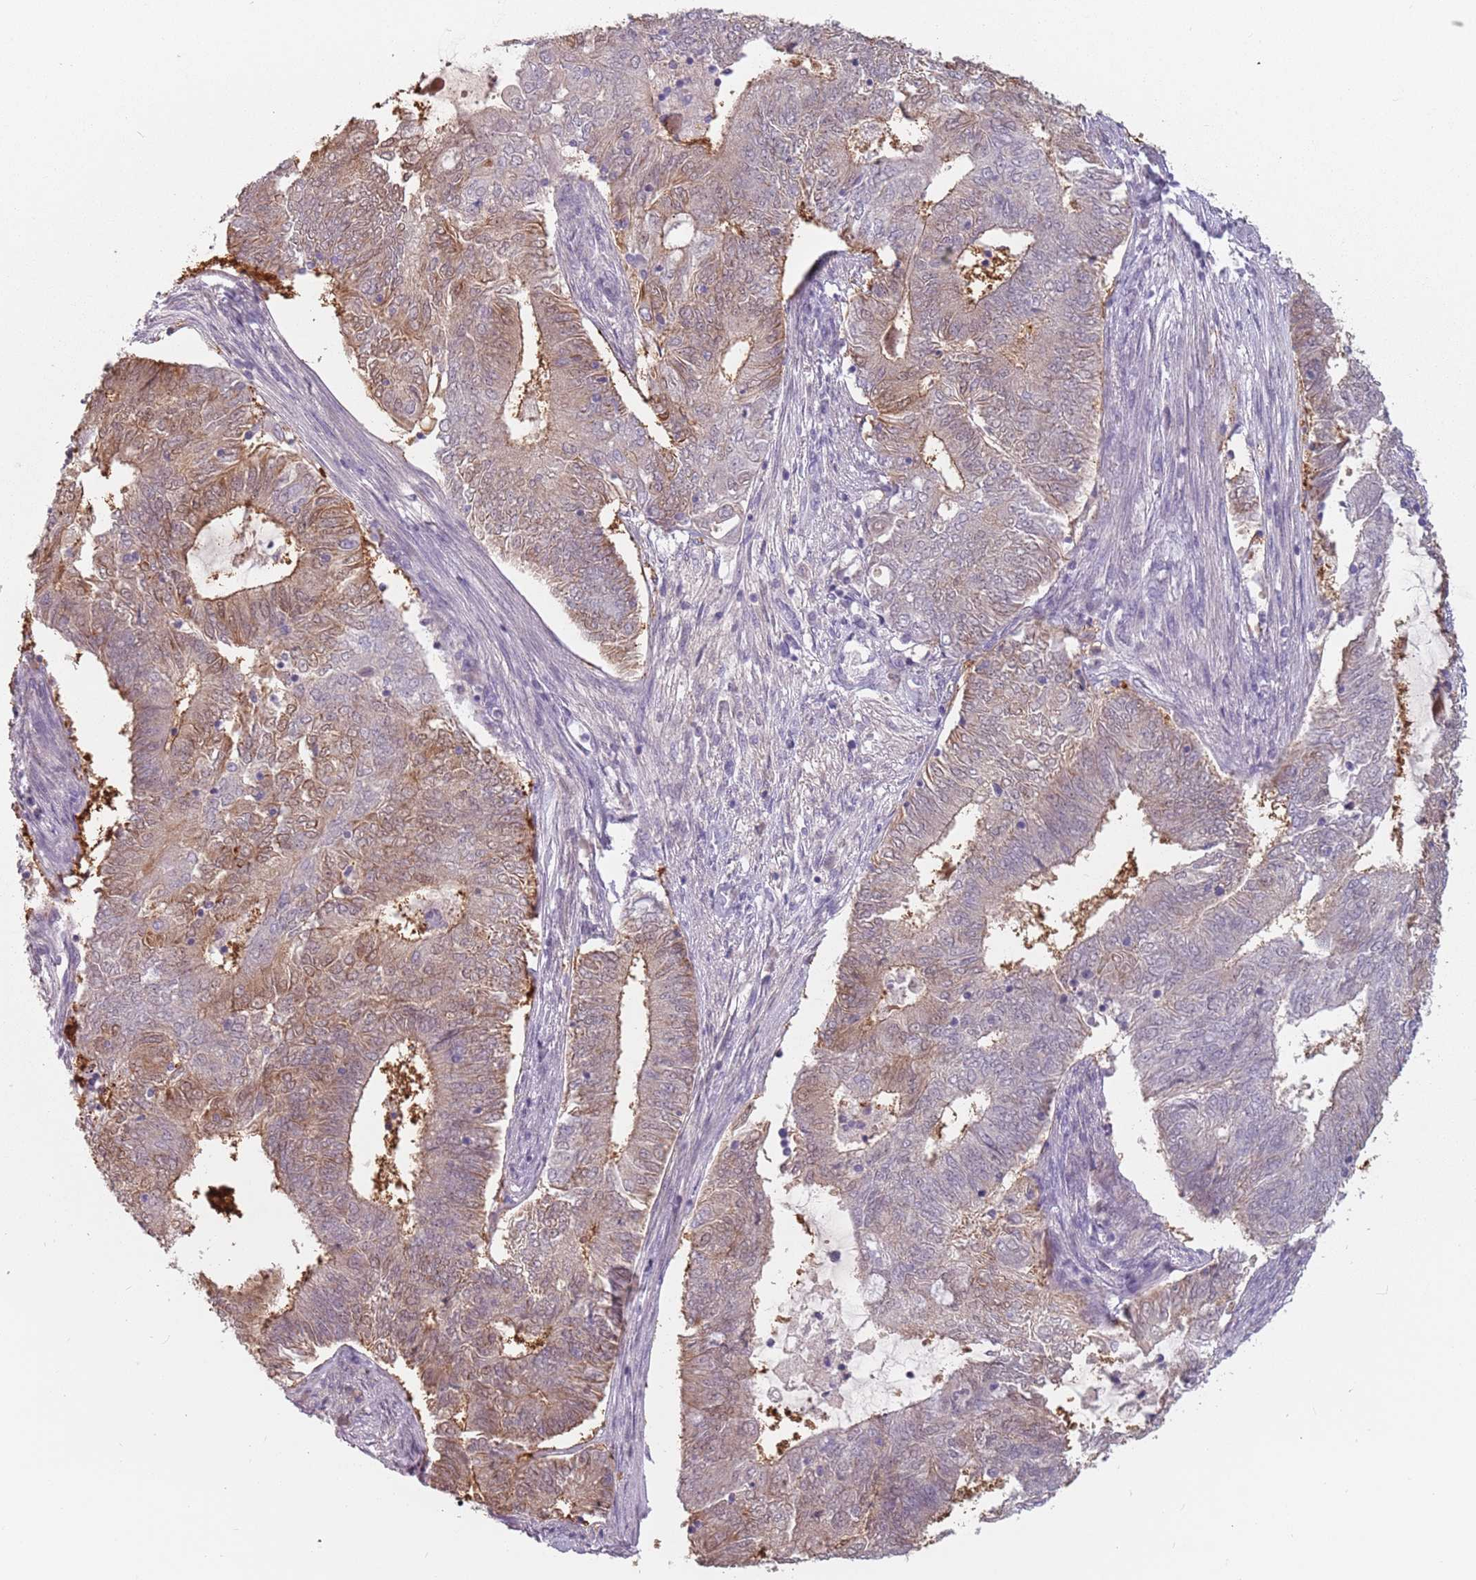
{"staining": {"intensity": "moderate", "quantity": "25%-75%", "location": "cytoplasmic/membranous,nuclear"}, "tissue": "endometrial cancer", "cell_type": "Tumor cells", "image_type": "cancer", "snomed": [{"axis": "morphology", "description": "Adenocarcinoma, NOS"}, {"axis": "topography", "description": "Endometrium"}], "caption": "Brown immunohistochemical staining in human endometrial cancer shows moderate cytoplasmic/membranous and nuclear expression in approximately 25%-75% of tumor cells.", "gene": "CEP19", "patient": {"sex": "female", "age": 62}}